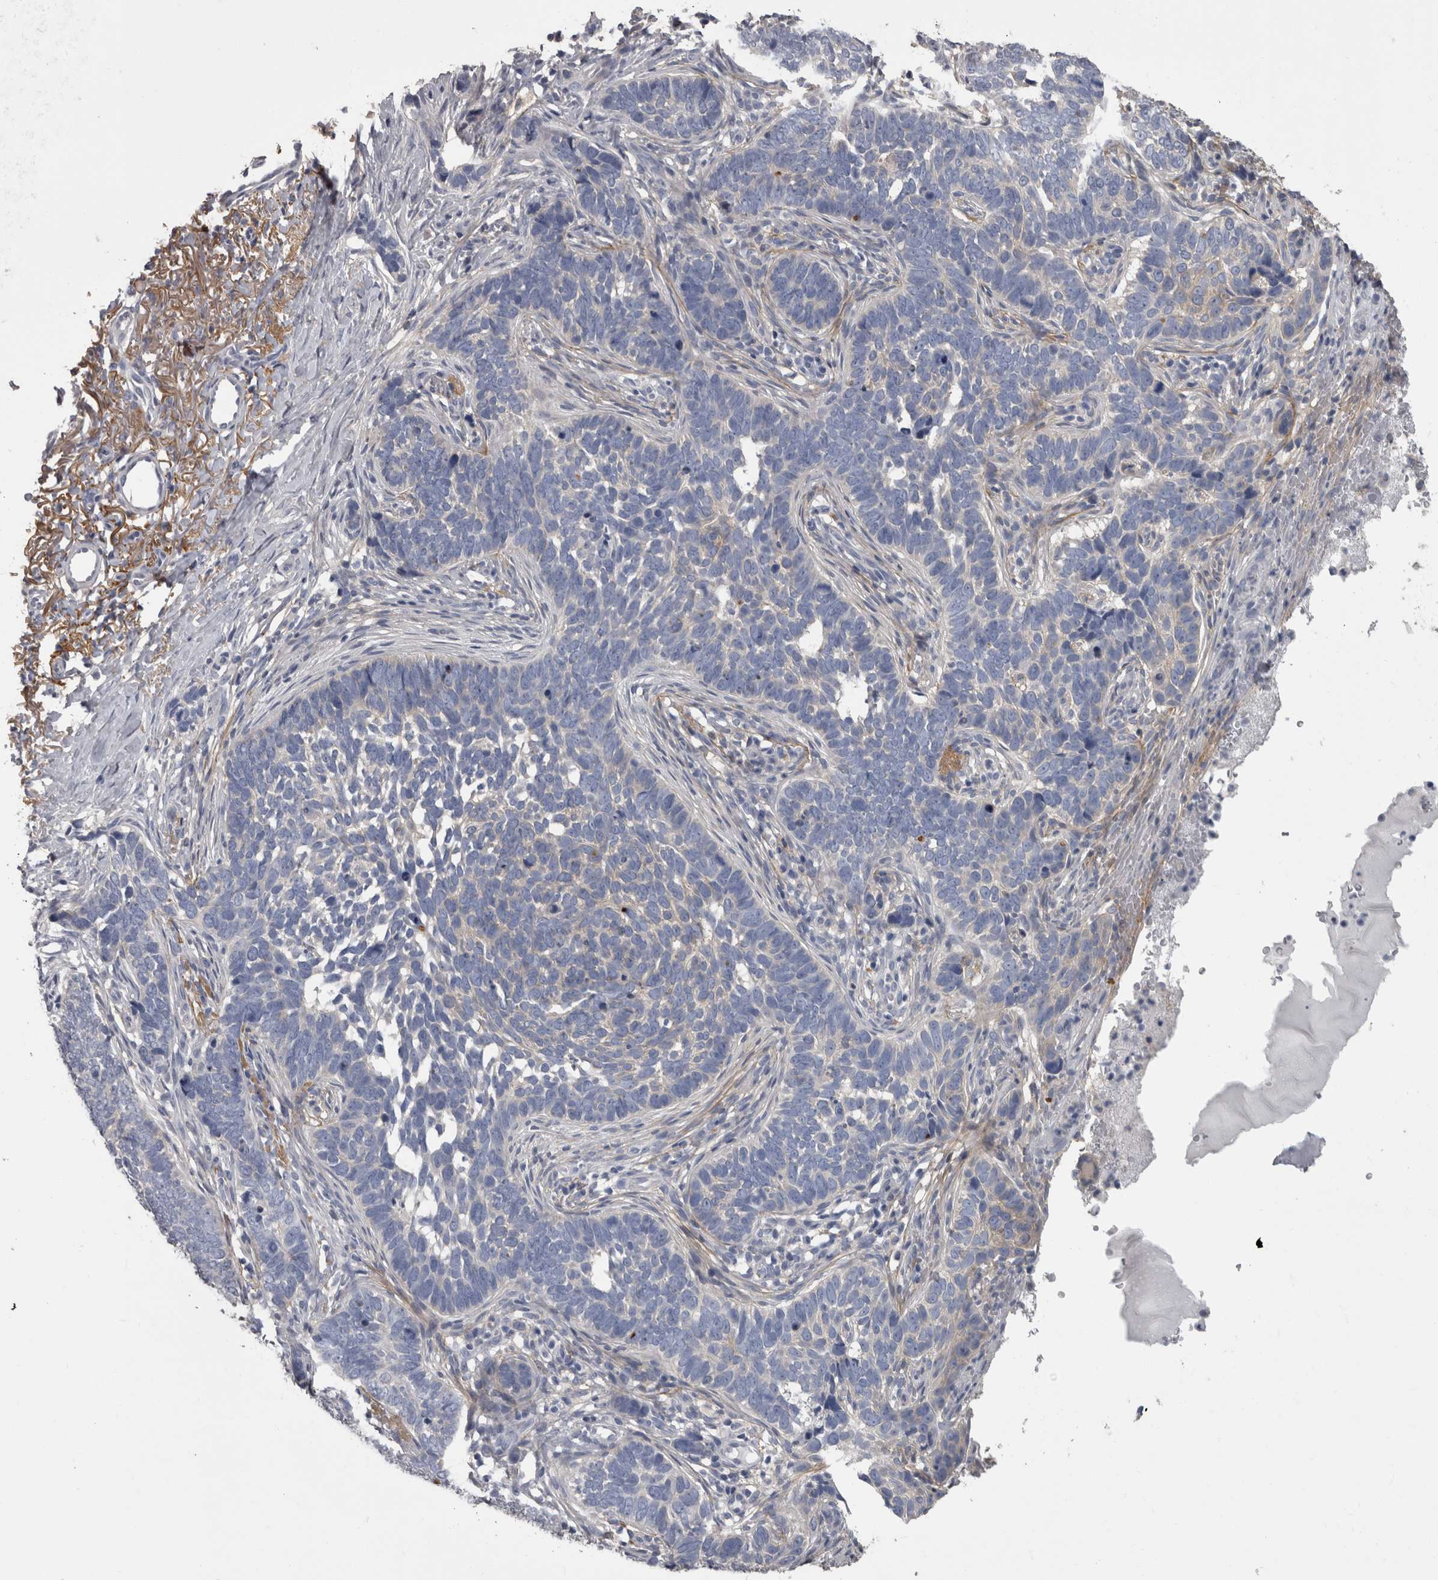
{"staining": {"intensity": "negative", "quantity": "none", "location": "none"}, "tissue": "skin cancer", "cell_type": "Tumor cells", "image_type": "cancer", "snomed": [{"axis": "morphology", "description": "Normal tissue, NOS"}, {"axis": "morphology", "description": "Basal cell carcinoma"}, {"axis": "topography", "description": "Skin"}], "caption": "Immunohistochemical staining of human basal cell carcinoma (skin) reveals no significant expression in tumor cells. (DAB IHC visualized using brightfield microscopy, high magnification).", "gene": "EFEMP2", "patient": {"sex": "male", "age": 77}}